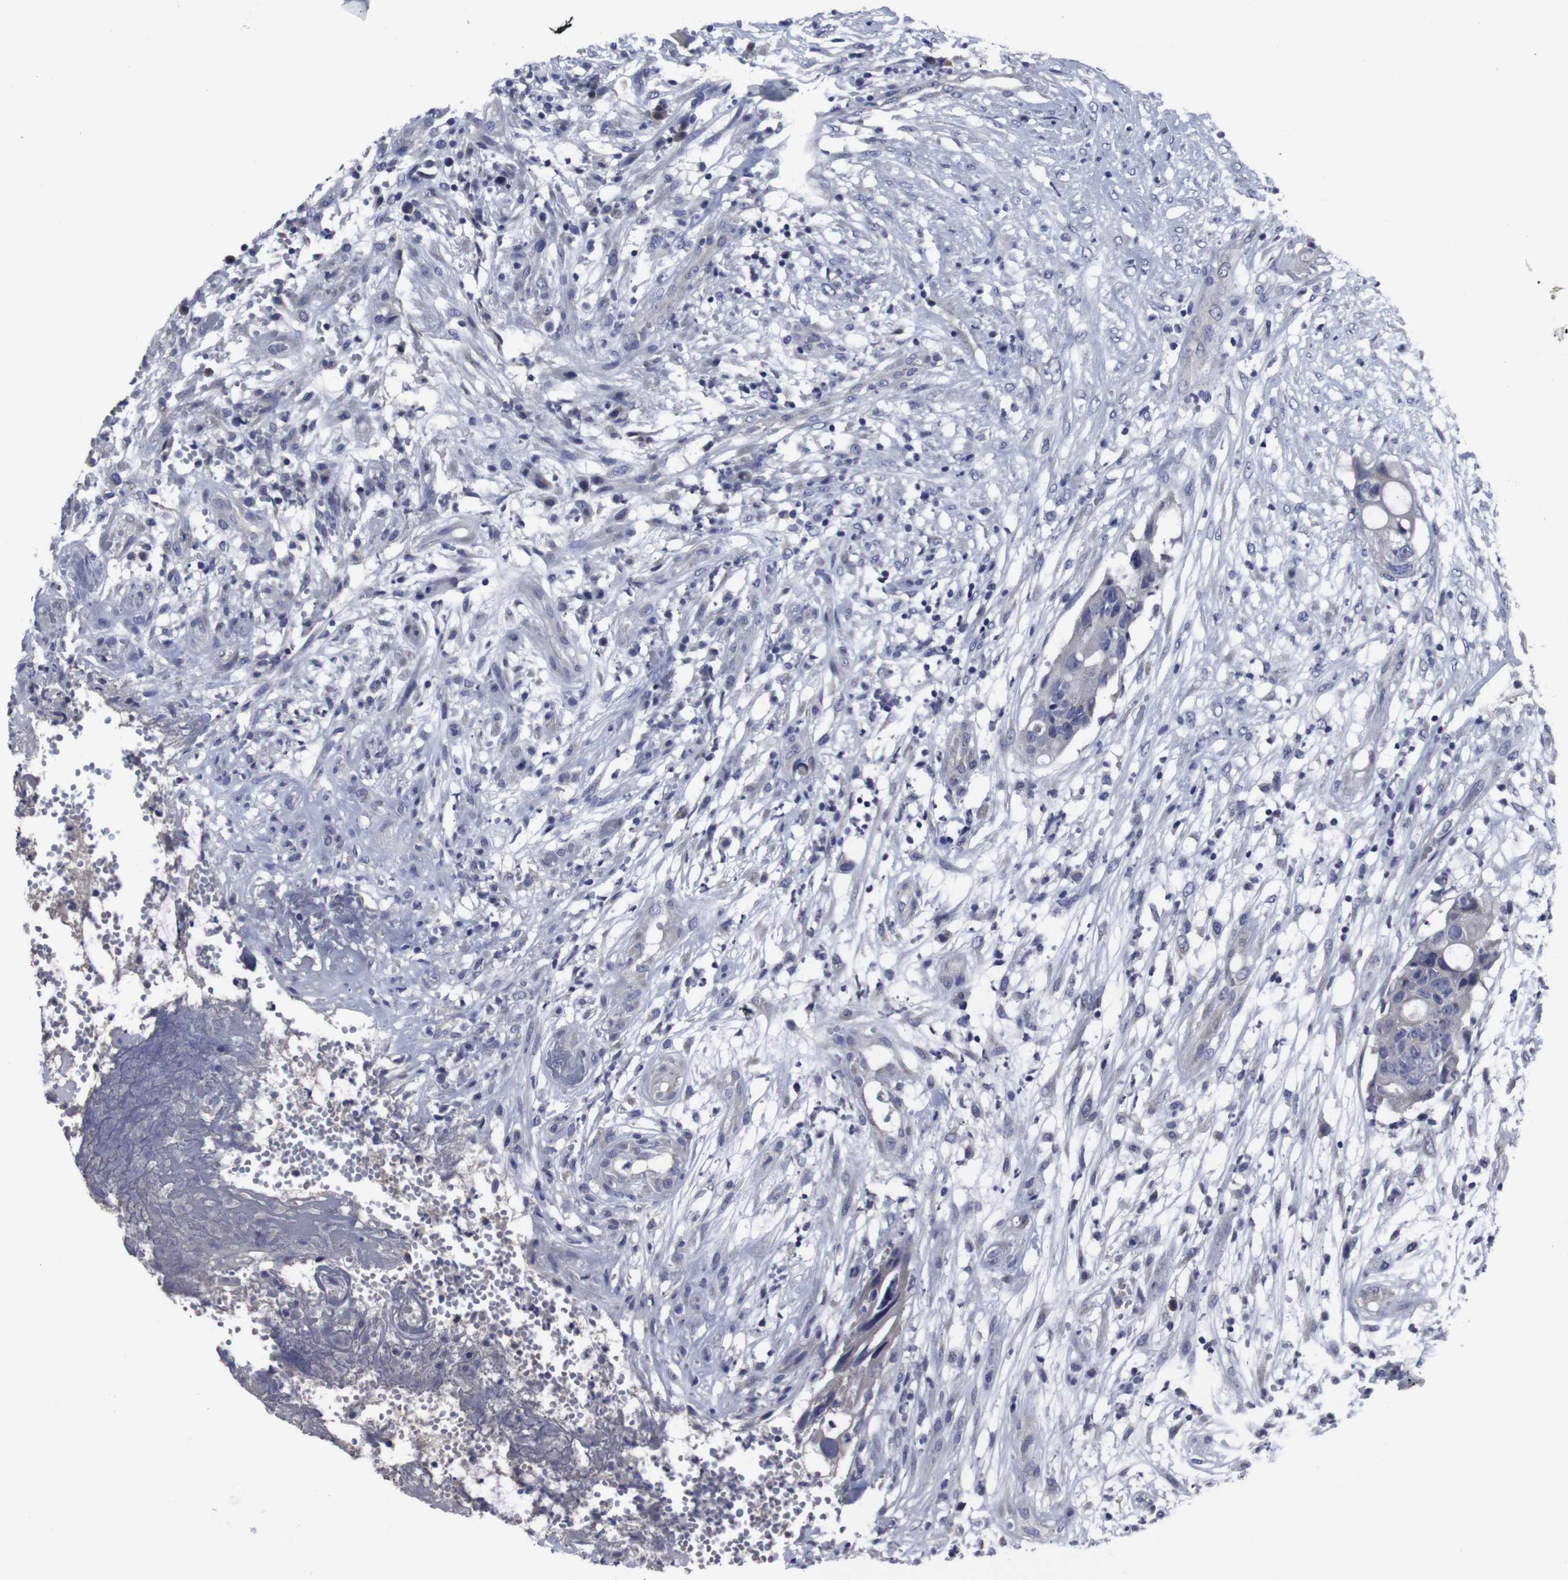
{"staining": {"intensity": "negative", "quantity": "none", "location": "none"}, "tissue": "colorectal cancer", "cell_type": "Tumor cells", "image_type": "cancer", "snomed": [{"axis": "morphology", "description": "Adenocarcinoma, NOS"}, {"axis": "topography", "description": "Colon"}], "caption": "DAB (3,3'-diaminobenzidine) immunohistochemical staining of human colorectal cancer demonstrates no significant expression in tumor cells.", "gene": "SNCG", "patient": {"sex": "female", "age": 57}}